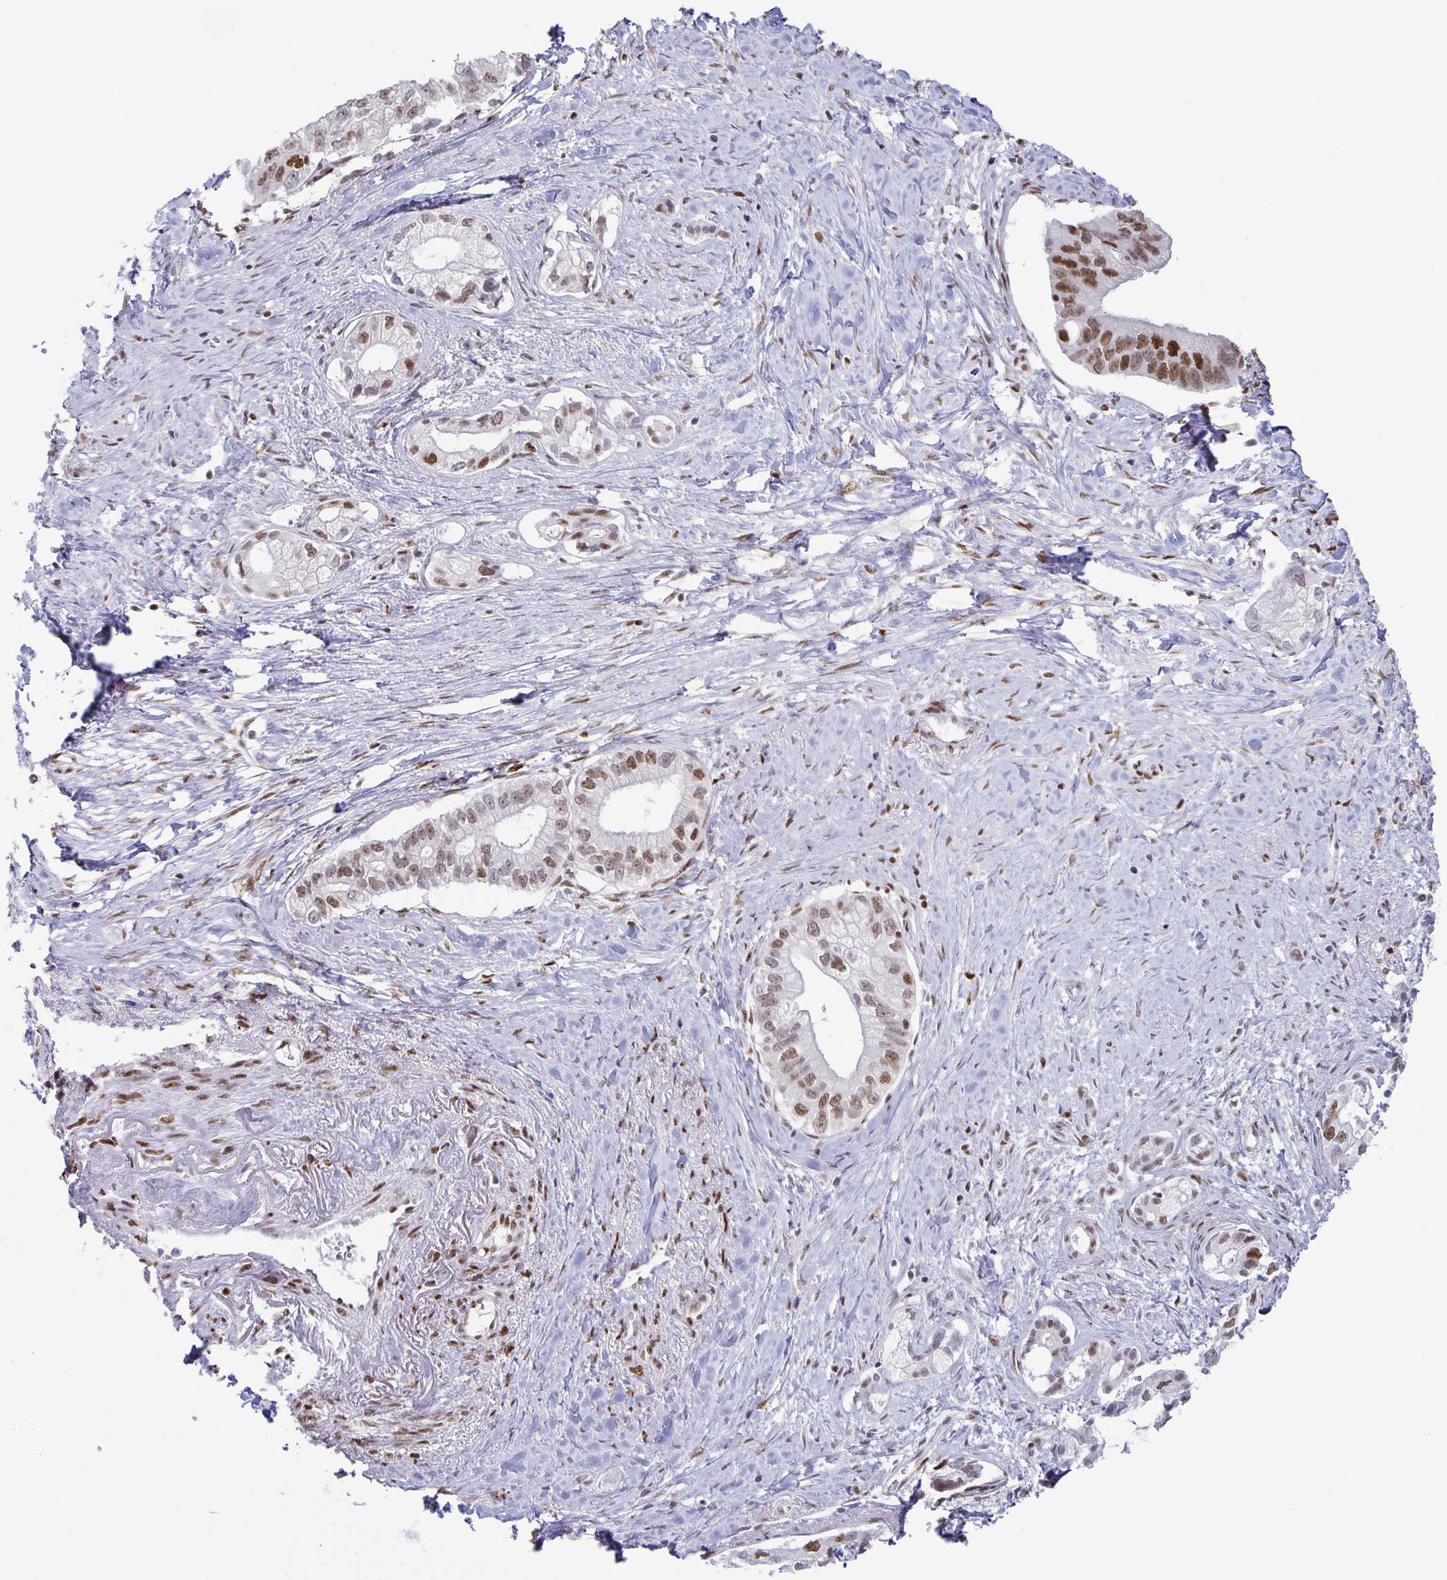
{"staining": {"intensity": "moderate", "quantity": ">75%", "location": "nuclear"}, "tissue": "pancreatic cancer", "cell_type": "Tumor cells", "image_type": "cancer", "snomed": [{"axis": "morphology", "description": "Adenocarcinoma, NOS"}, {"axis": "topography", "description": "Pancreas"}], "caption": "Pancreatic cancer stained with a brown dye demonstrates moderate nuclear positive staining in about >75% of tumor cells.", "gene": "JUND", "patient": {"sex": "male", "age": 70}}